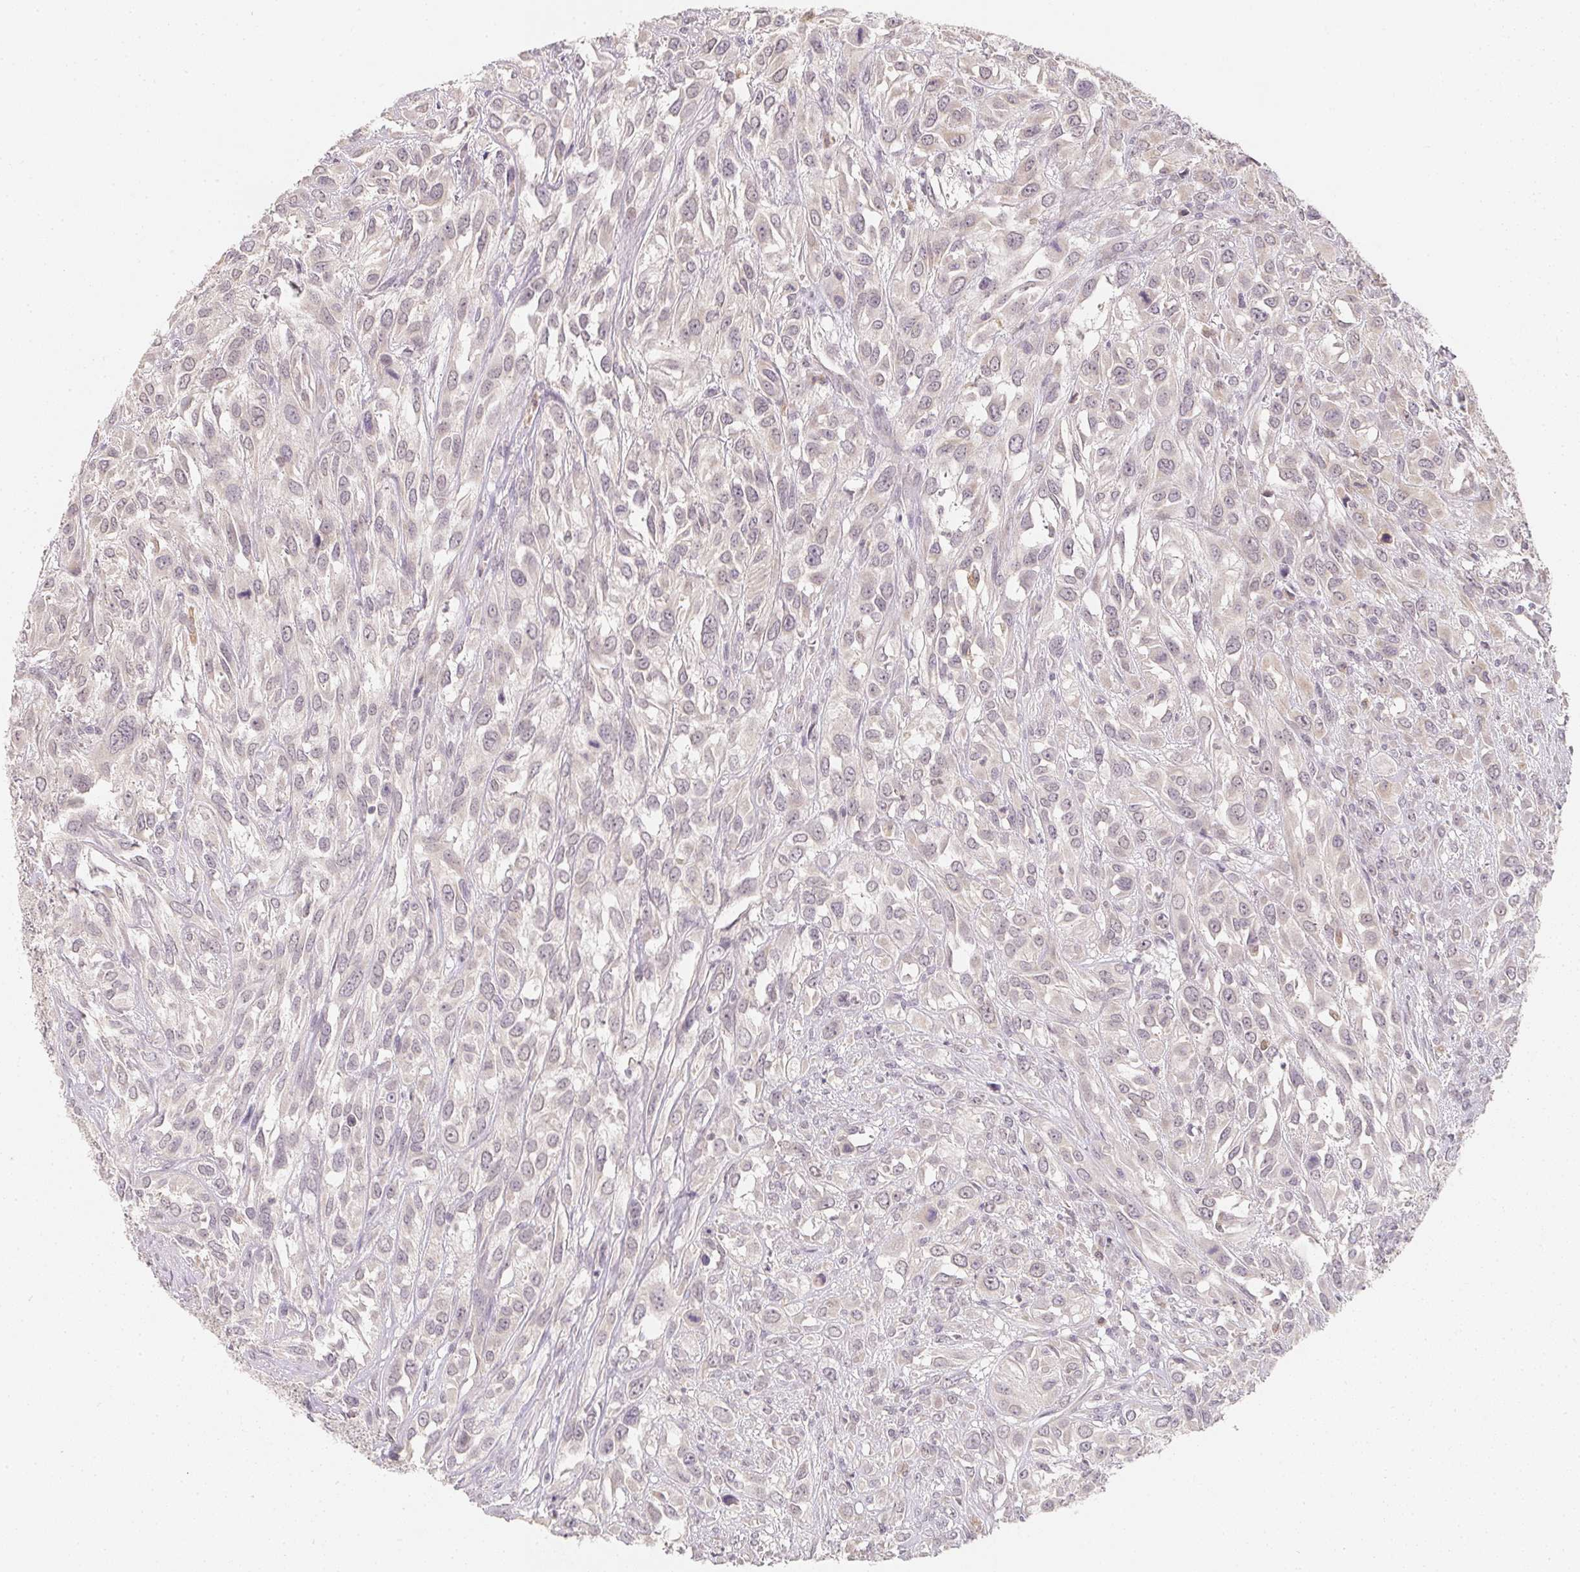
{"staining": {"intensity": "weak", "quantity": "<25%", "location": "cytoplasmic/membranous"}, "tissue": "urothelial cancer", "cell_type": "Tumor cells", "image_type": "cancer", "snomed": [{"axis": "morphology", "description": "Urothelial carcinoma, High grade"}, {"axis": "topography", "description": "Urinary bladder"}], "caption": "Tumor cells are negative for brown protein staining in urothelial cancer.", "gene": "SOAT1", "patient": {"sex": "male", "age": 67}}